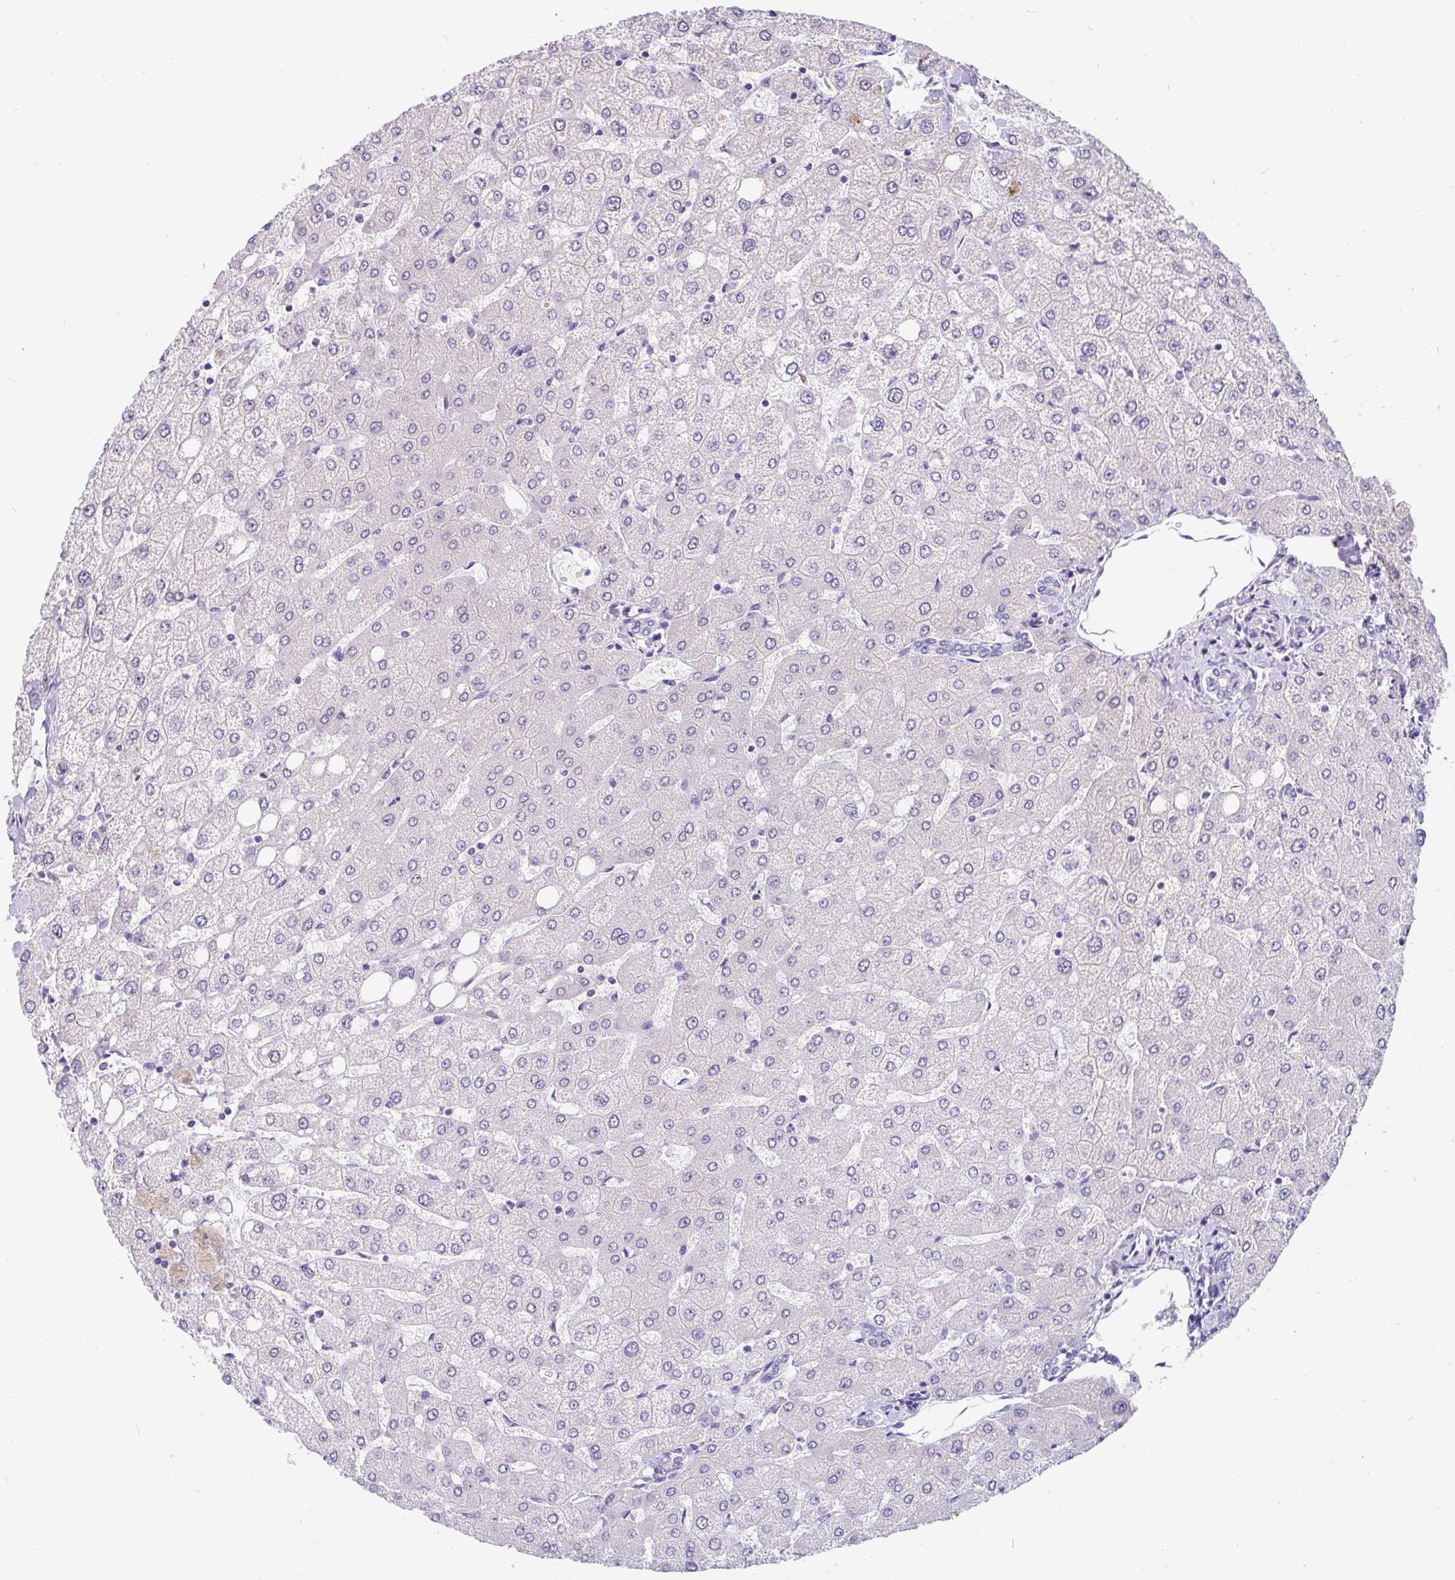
{"staining": {"intensity": "negative", "quantity": "none", "location": "none"}, "tissue": "liver", "cell_type": "Cholangiocytes", "image_type": "normal", "snomed": [{"axis": "morphology", "description": "Normal tissue, NOS"}, {"axis": "topography", "description": "Liver"}], "caption": "Immunohistochemistry of normal human liver reveals no expression in cholangiocytes. (DAB (3,3'-diaminobenzidine) immunohistochemistry (IHC) visualized using brightfield microscopy, high magnification).", "gene": "LRRC26", "patient": {"sex": "female", "age": 54}}